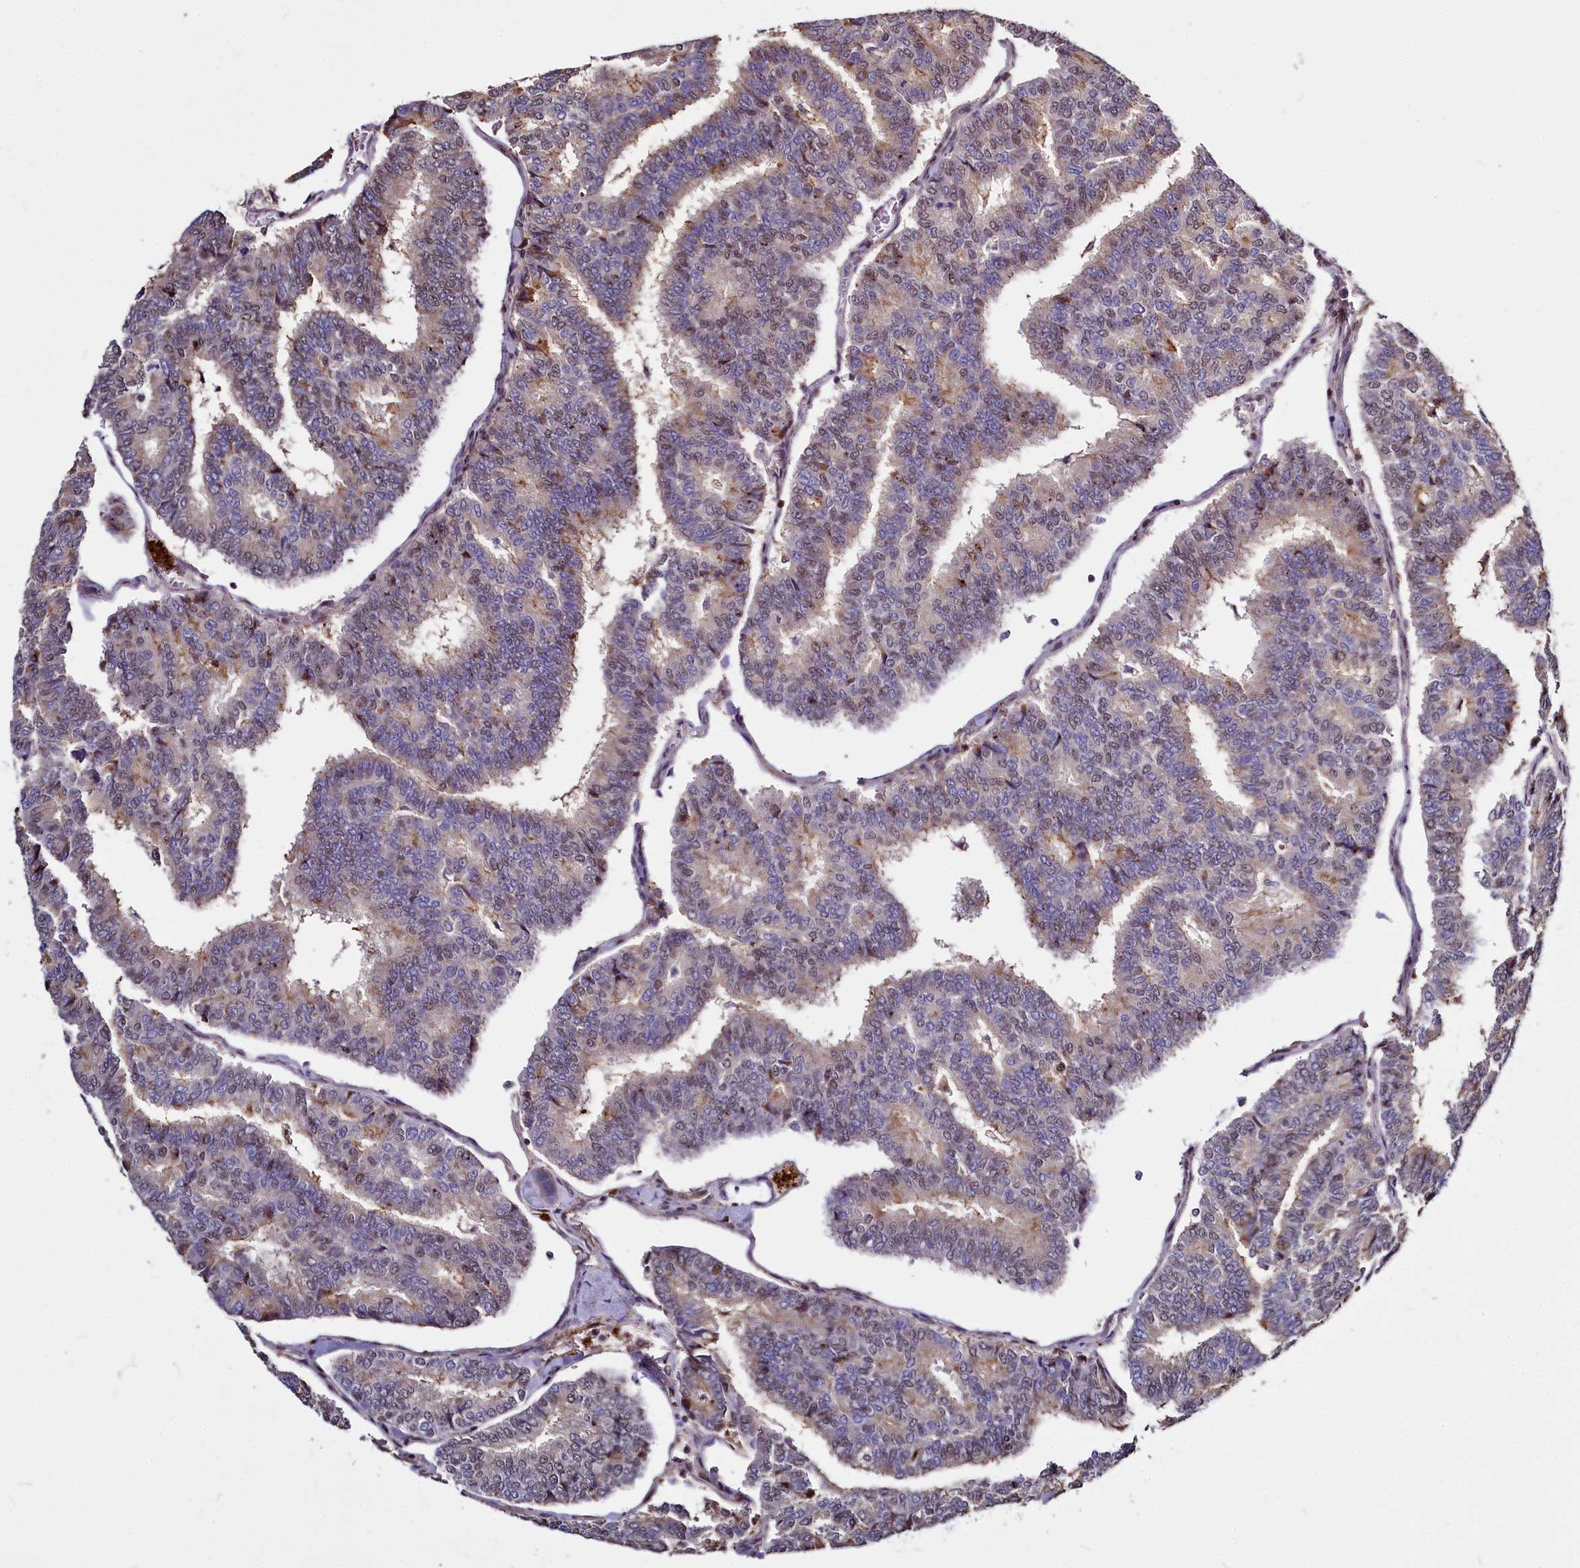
{"staining": {"intensity": "weak", "quantity": "<25%", "location": "cytoplasmic/membranous"}, "tissue": "thyroid cancer", "cell_type": "Tumor cells", "image_type": "cancer", "snomed": [{"axis": "morphology", "description": "Papillary adenocarcinoma, NOS"}, {"axis": "topography", "description": "Thyroid gland"}], "caption": "A micrograph of human thyroid cancer (papillary adenocarcinoma) is negative for staining in tumor cells.", "gene": "ATG101", "patient": {"sex": "female", "age": 35}}